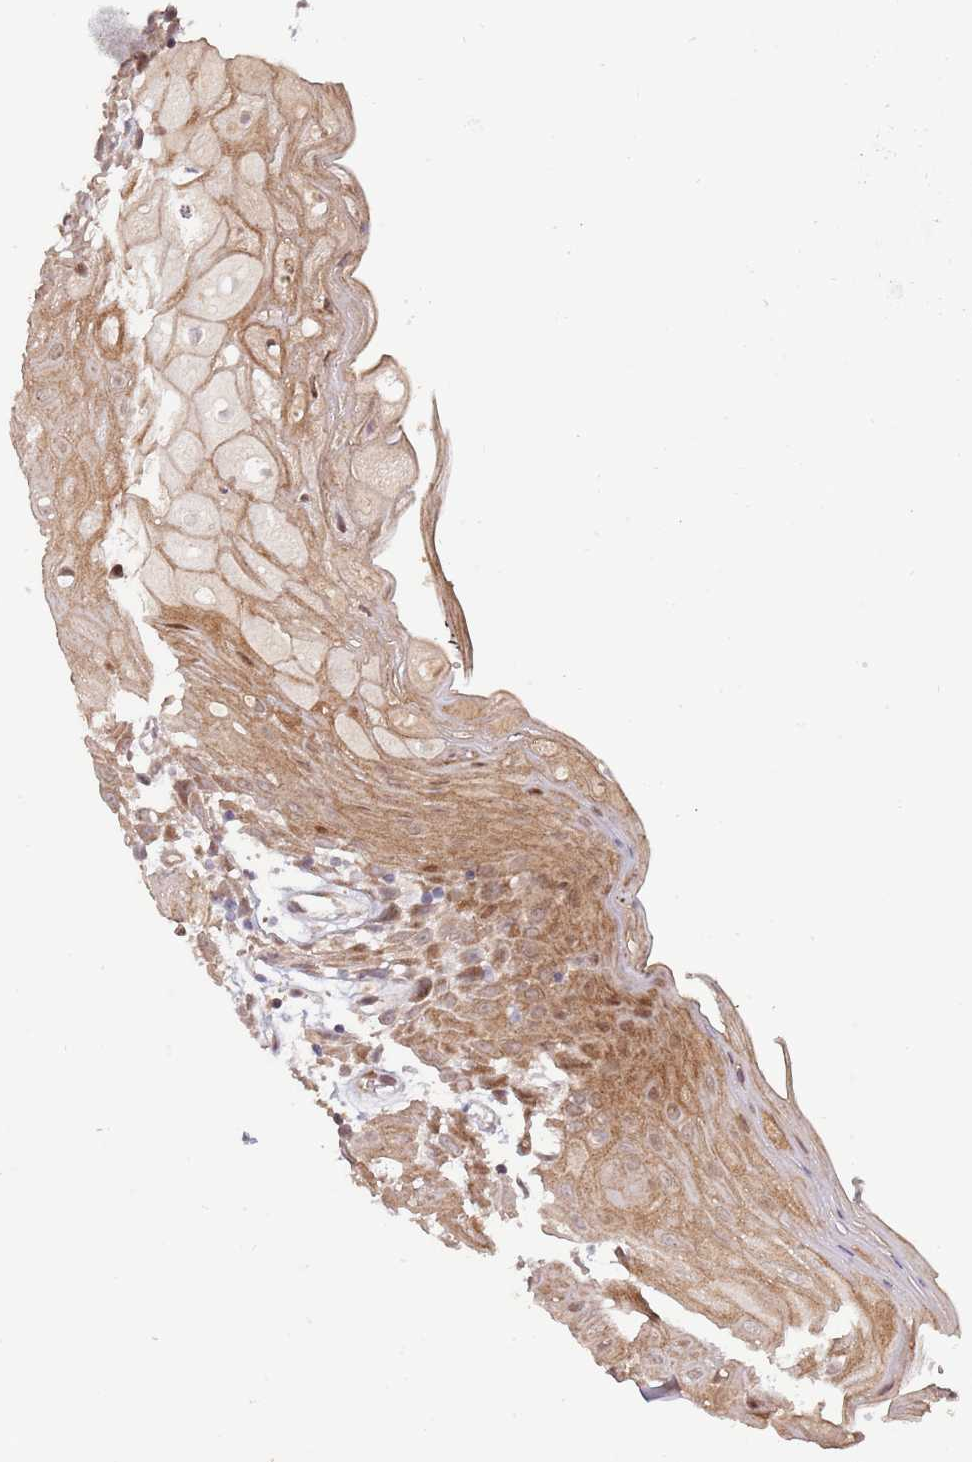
{"staining": {"intensity": "moderate", "quantity": ">75%", "location": "cytoplasmic/membranous,nuclear"}, "tissue": "oral mucosa", "cell_type": "Squamous epithelial cells", "image_type": "normal", "snomed": [{"axis": "morphology", "description": "Normal tissue, NOS"}, {"axis": "topography", "description": "Oral tissue"}, {"axis": "topography", "description": "Tounge, NOS"}], "caption": "Immunohistochemistry (IHC) staining of normal oral mucosa, which exhibits medium levels of moderate cytoplasmic/membranous,nuclear positivity in approximately >75% of squamous epithelial cells indicating moderate cytoplasmic/membranous,nuclear protein positivity. The staining was performed using DAB (brown) for protein detection and nuclei were counterstained in hematoxylin (blue).", "gene": "SYNDIG1L", "patient": {"sex": "female", "age": 59}}